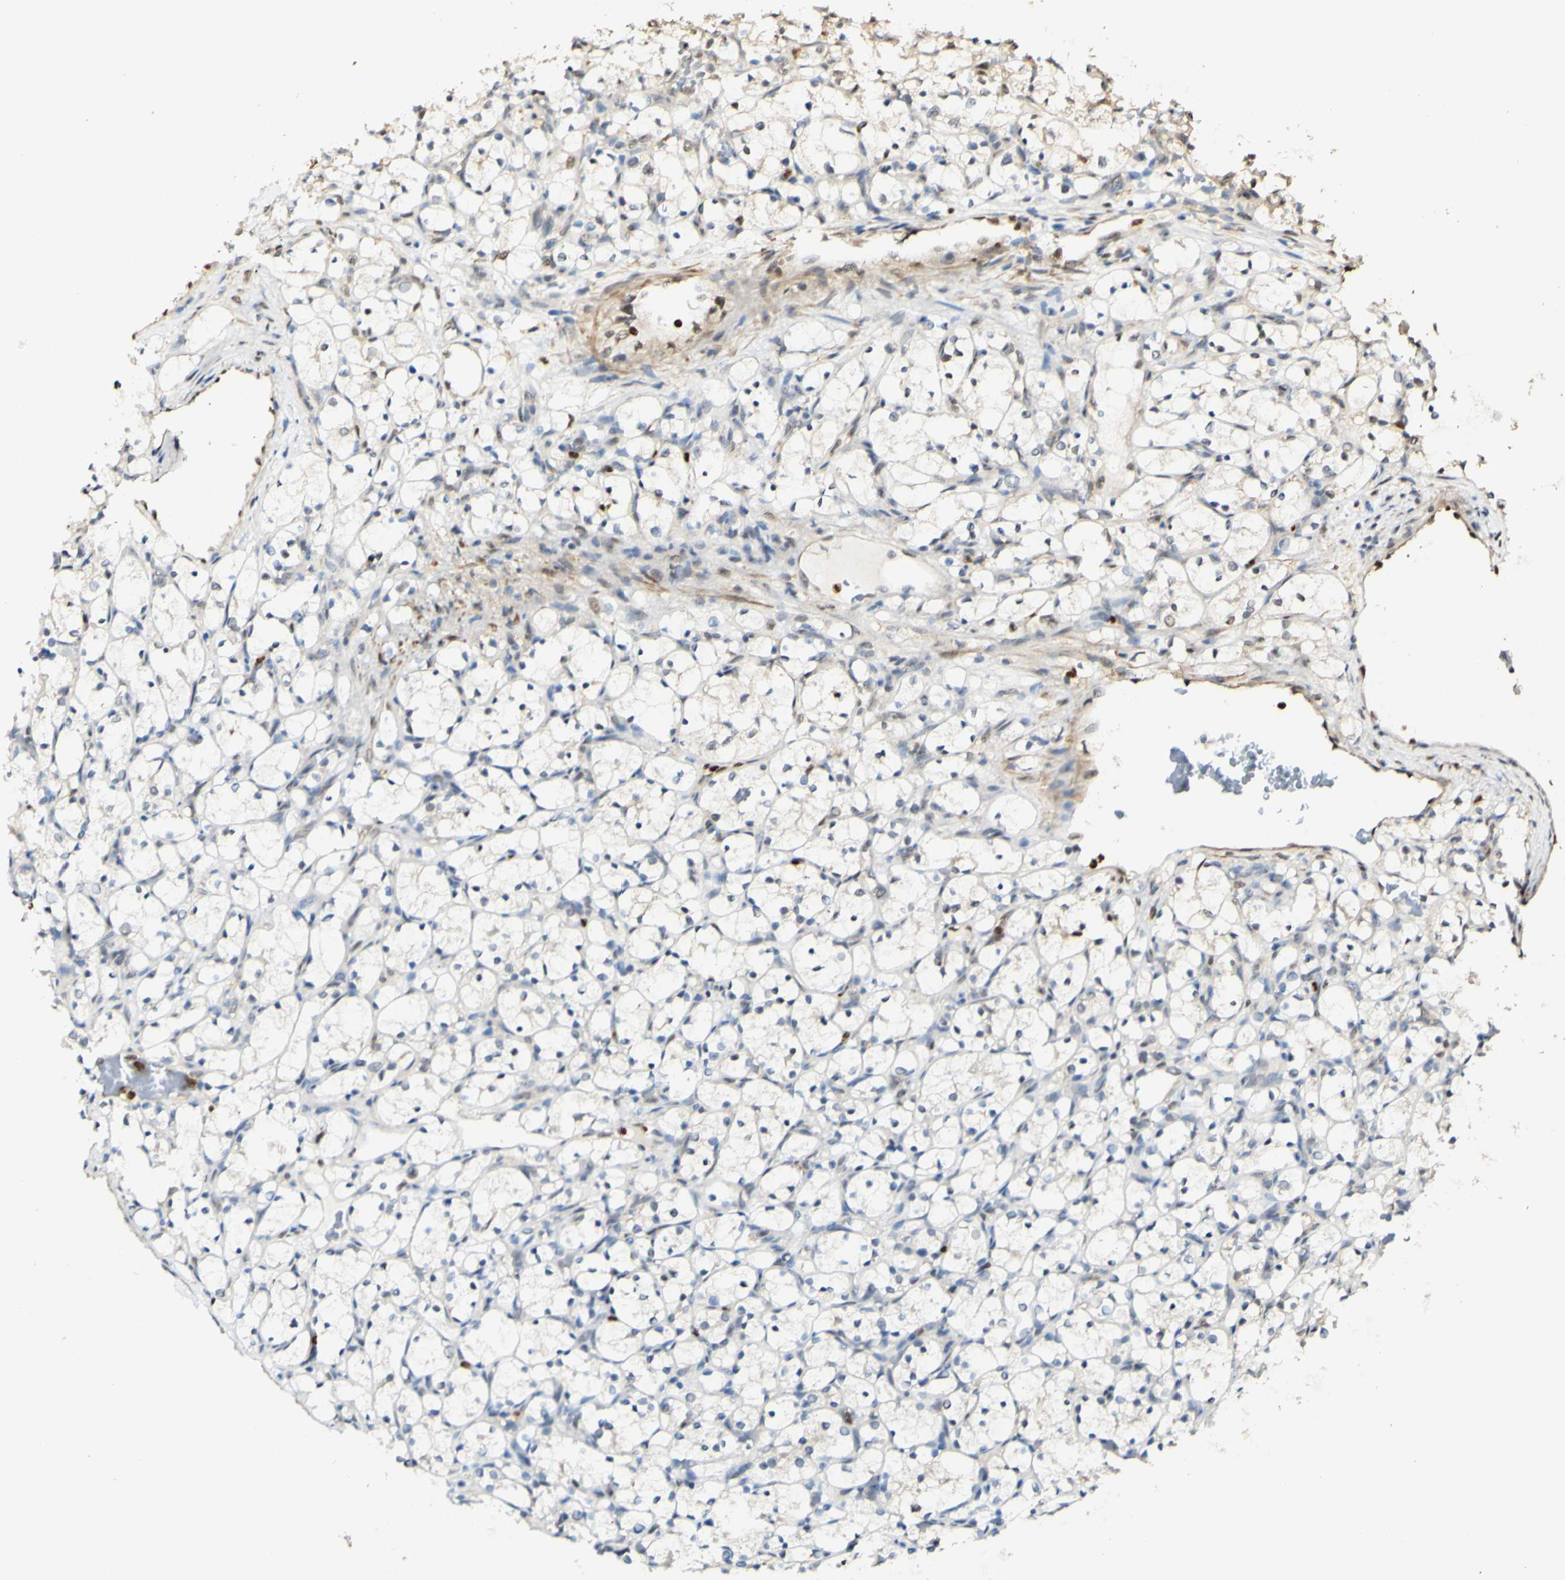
{"staining": {"intensity": "negative", "quantity": "none", "location": "none"}, "tissue": "renal cancer", "cell_type": "Tumor cells", "image_type": "cancer", "snomed": [{"axis": "morphology", "description": "Adenocarcinoma, NOS"}, {"axis": "topography", "description": "Kidney"}], "caption": "The immunohistochemistry (IHC) micrograph has no significant expression in tumor cells of renal cancer (adenocarcinoma) tissue.", "gene": "MAP3K4", "patient": {"sex": "female", "age": 69}}